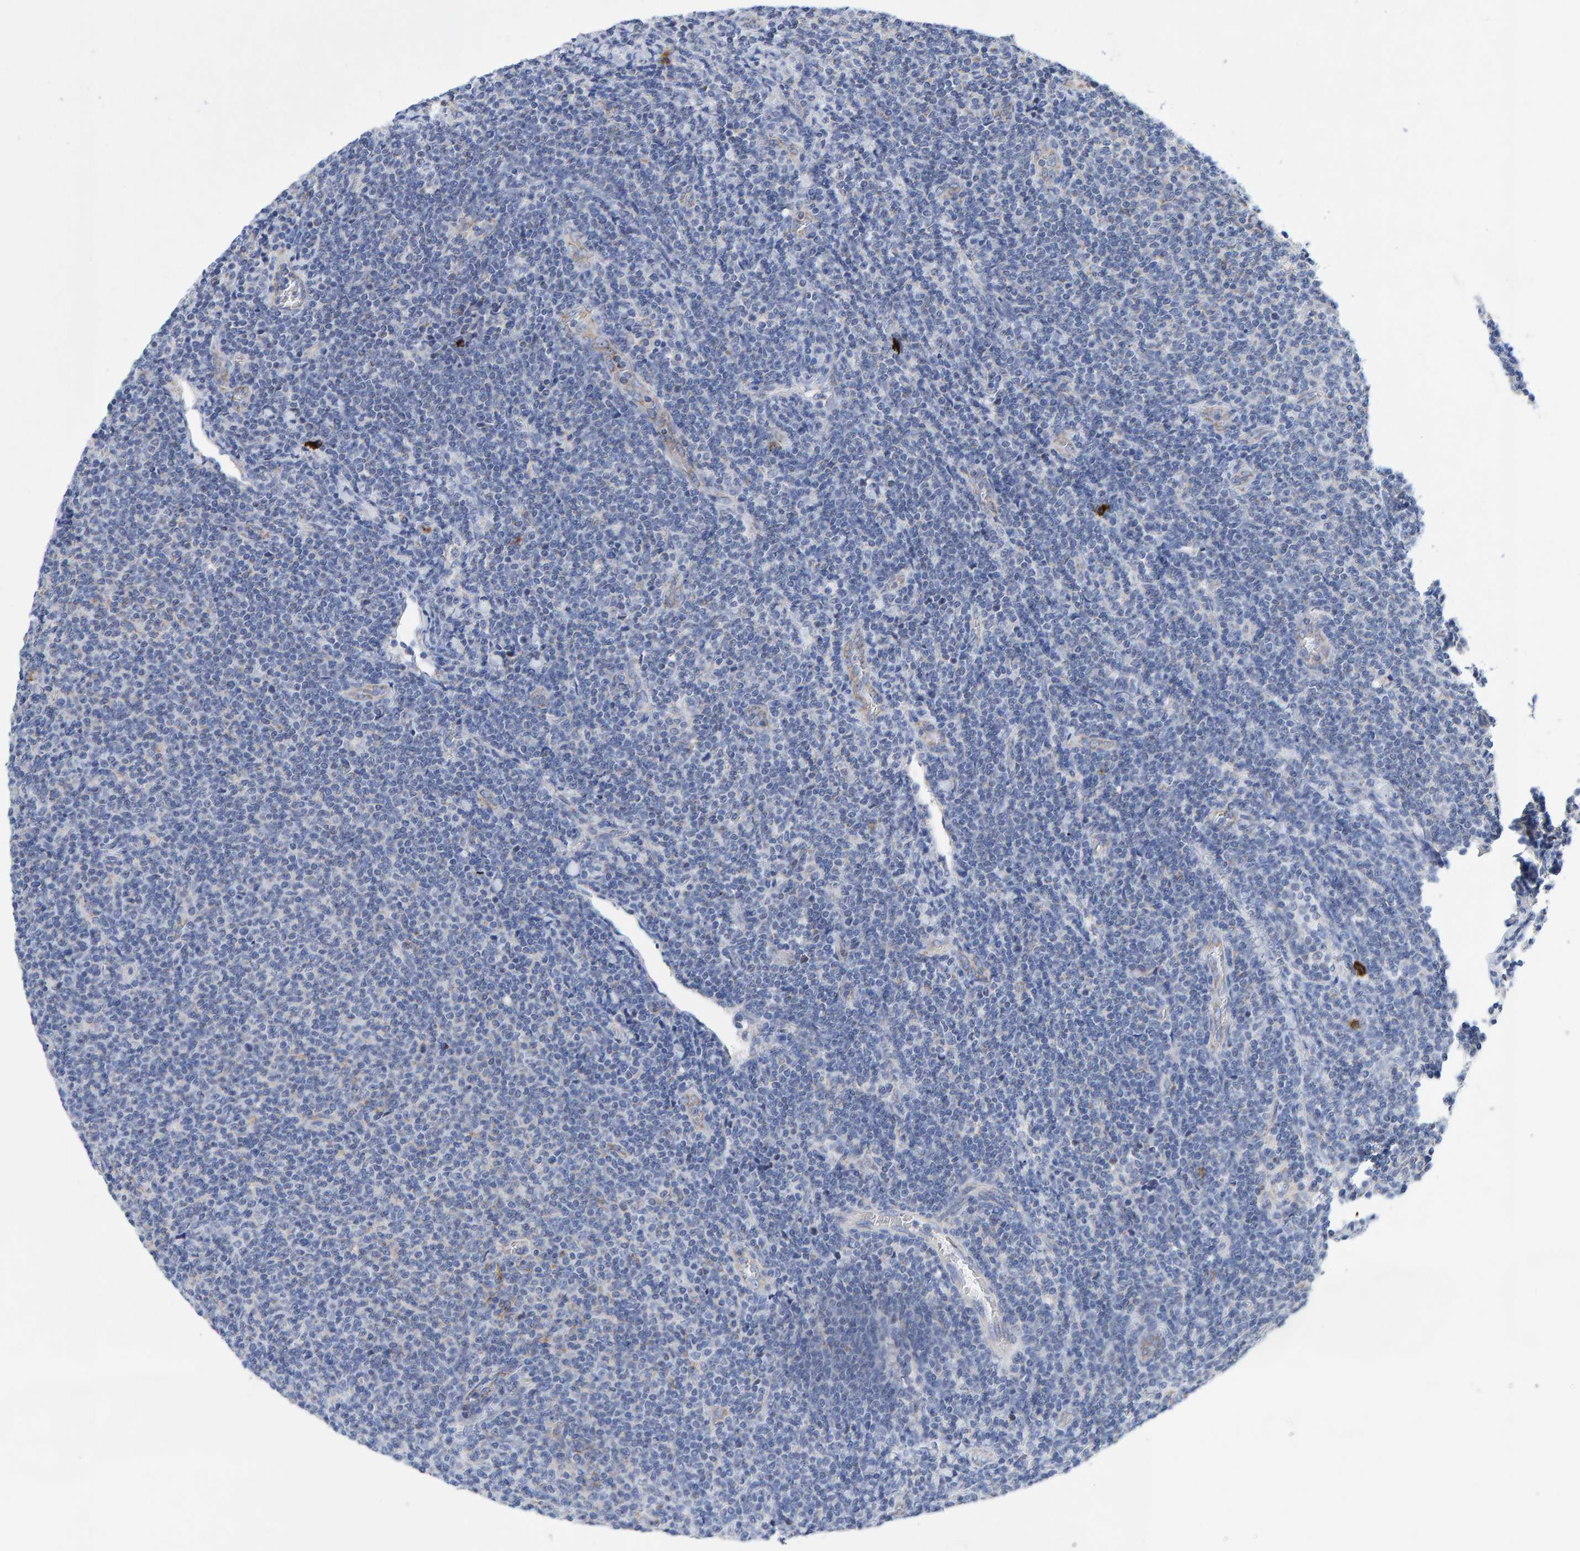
{"staining": {"intensity": "negative", "quantity": "none", "location": "none"}, "tissue": "lymphoma", "cell_type": "Tumor cells", "image_type": "cancer", "snomed": [{"axis": "morphology", "description": "Malignant lymphoma, non-Hodgkin's type, Low grade"}, {"axis": "topography", "description": "Lymph node"}], "caption": "DAB (3,3'-diaminobenzidine) immunohistochemical staining of human low-grade malignant lymphoma, non-Hodgkin's type shows no significant staining in tumor cells.", "gene": "EFR3A", "patient": {"sex": "male", "age": 66}}